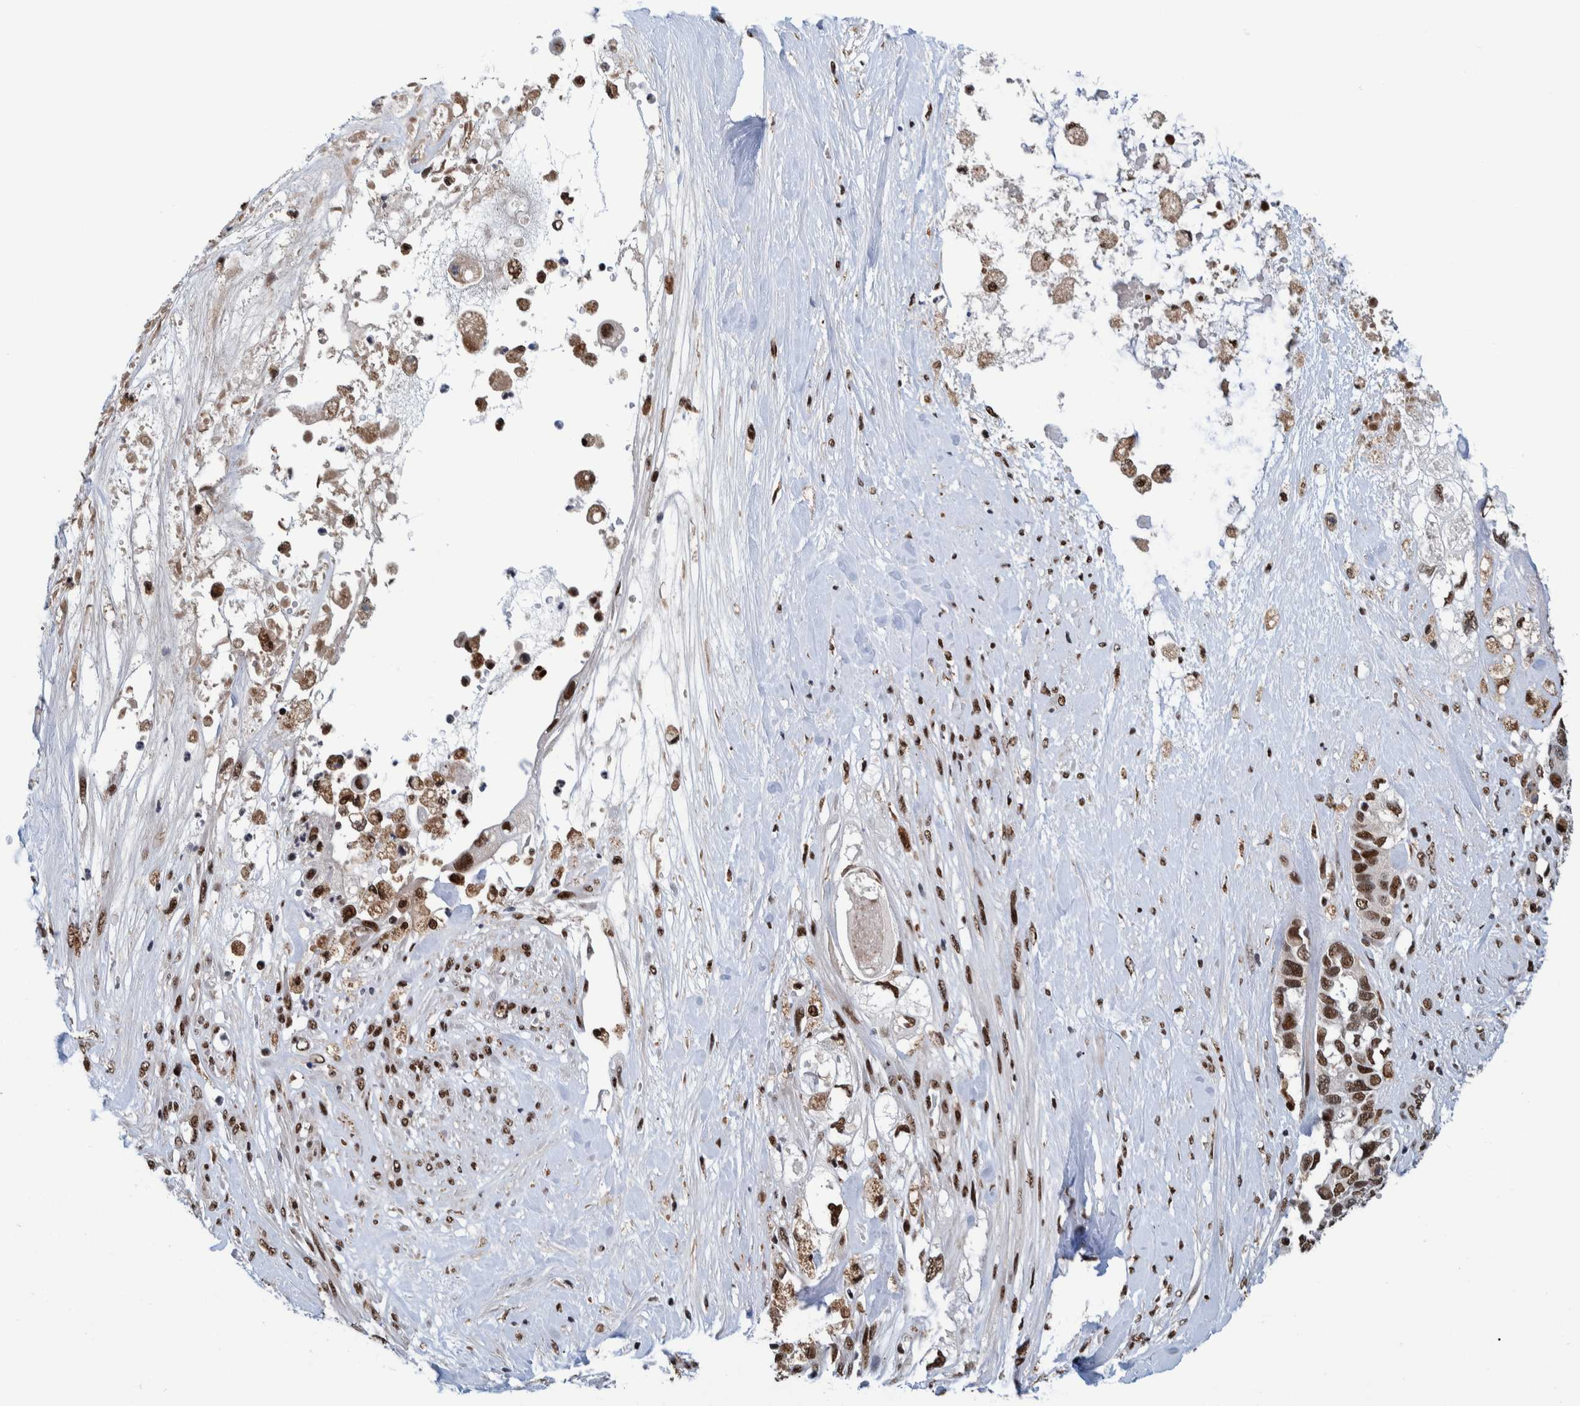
{"staining": {"intensity": "strong", "quantity": ">75%", "location": "nuclear"}, "tissue": "pancreatic cancer", "cell_type": "Tumor cells", "image_type": "cancer", "snomed": [{"axis": "morphology", "description": "Adenocarcinoma, NOS"}, {"axis": "topography", "description": "Pancreas"}], "caption": "This image shows immunohistochemistry (IHC) staining of pancreatic cancer (adenocarcinoma), with high strong nuclear staining in approximately >75% of tumor cells.", "gene": "EFTUD2", "patient": {"sex": "female", "age": 56}}